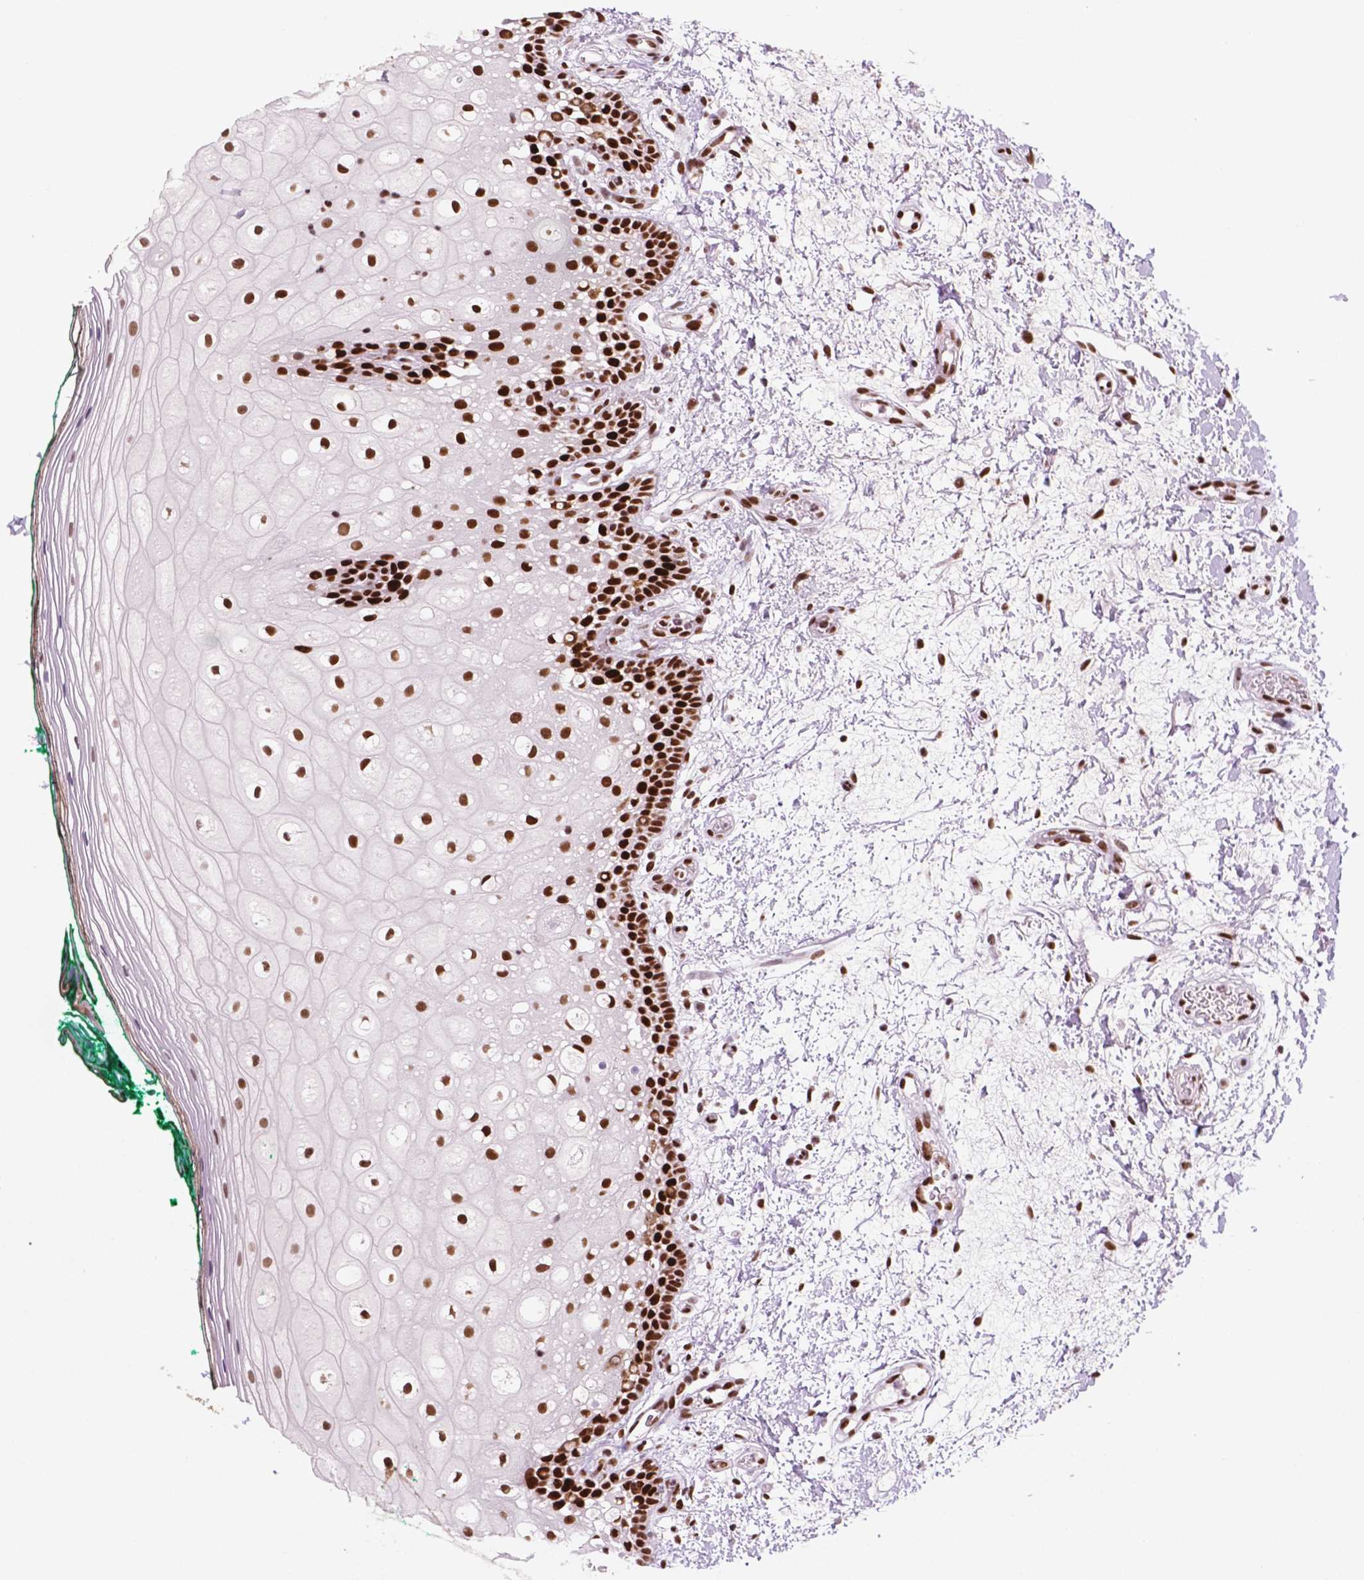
{"staining": {"intensity": "strong", "quantity": ">75%", "location": "nuclear"}, "tissue": "oral mucosa", "cell_type": "Squamous epithelial cells", "image_type": "normal", "snomed": [{"axis": "morphology", "description": "Normal tissue, NOS"}, {"axis": "topography", "description": "Oral tissue"}], "caption": "Immunohistochemical staining of normal oral mucosa shows strong nuclear protein positivity in about >75% of squamous epithelial cells. (IHC, brightfield microscopy, high magnification).", "gene": "MSH6", "patient": {"sex": "female", "age": 83}}